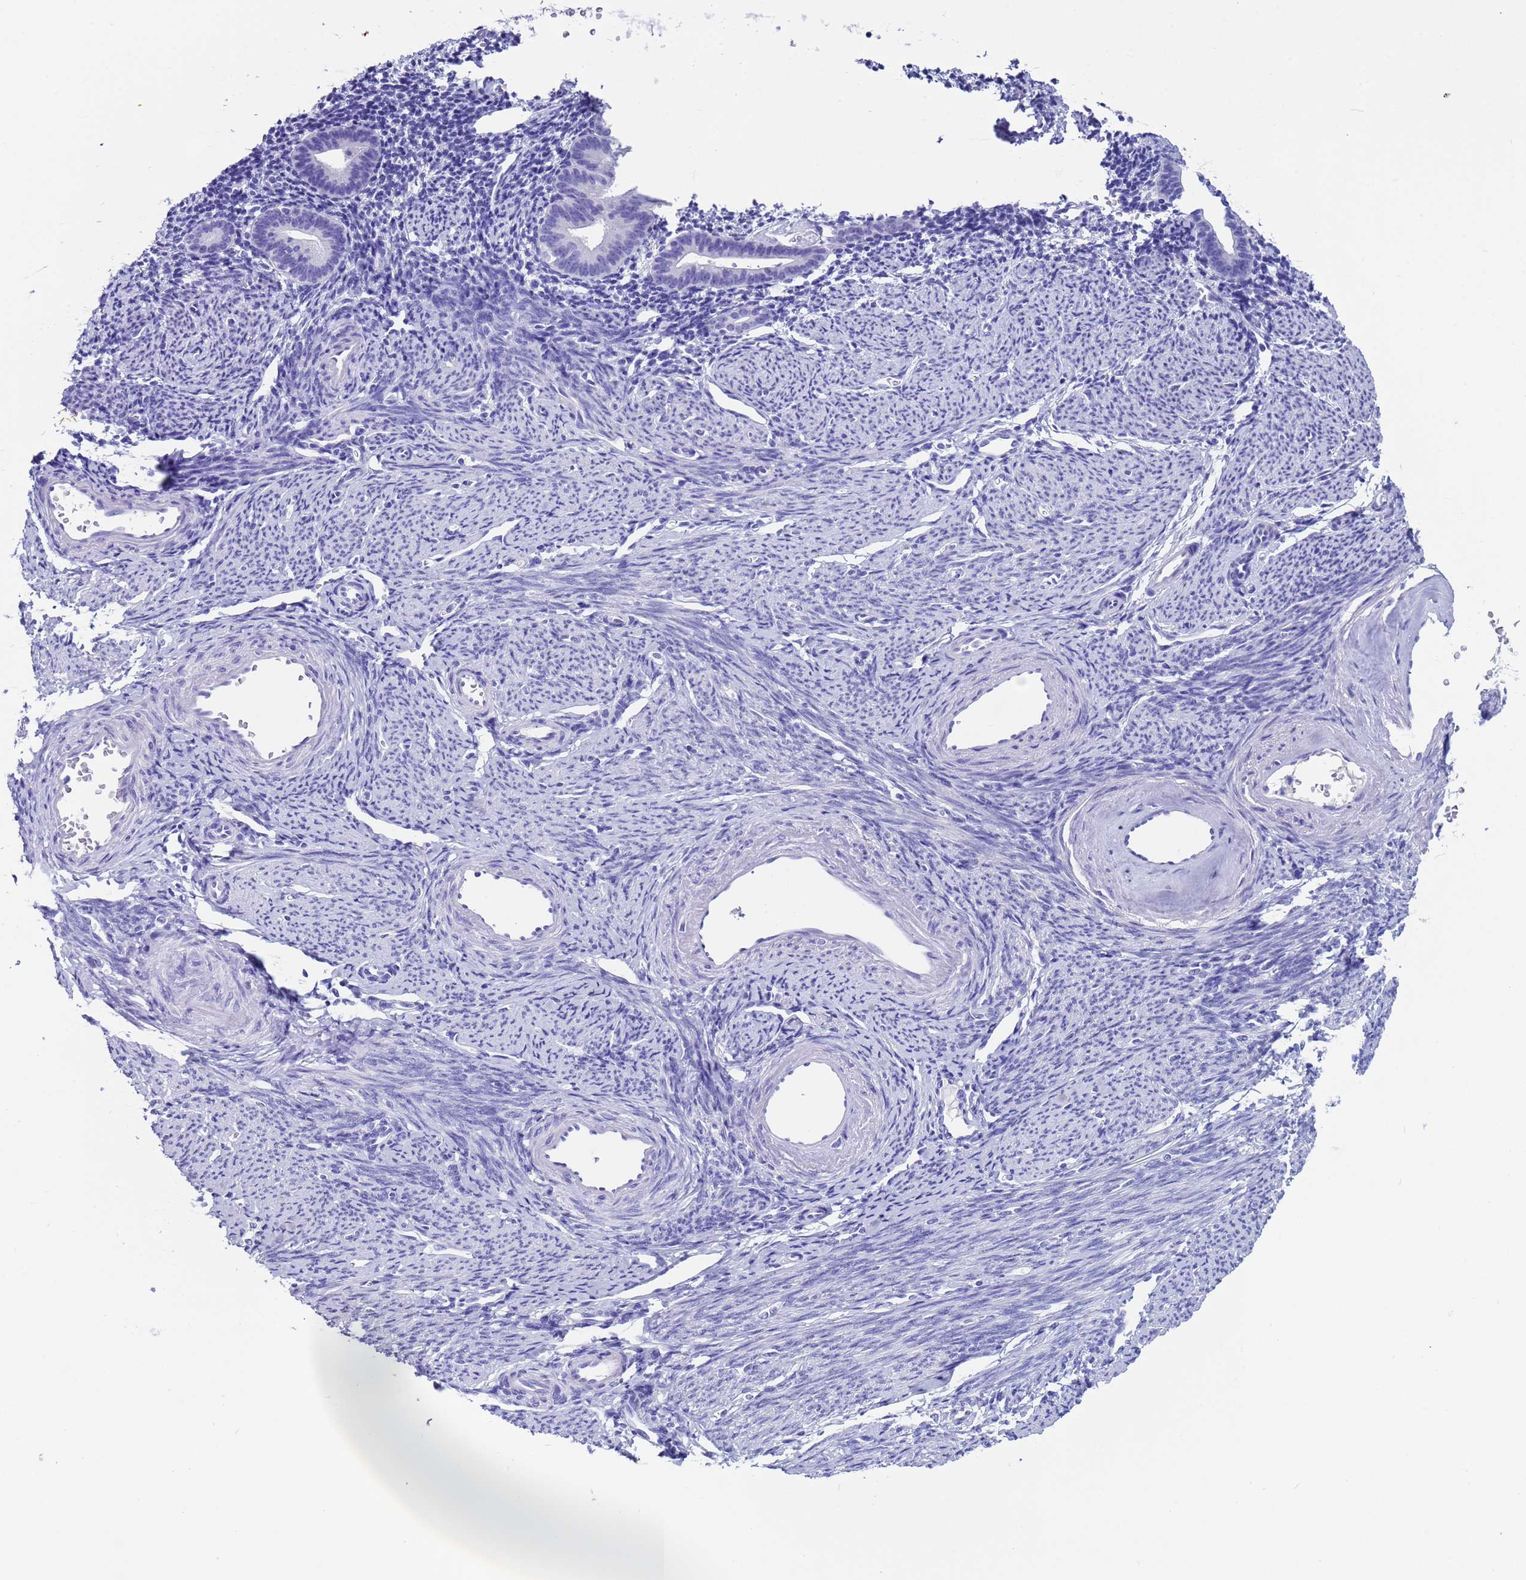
{"staining": {"intensity": "negative", "quantity": "none", "location": "none"}, "tissue": "endometrium", "cell_type": "Cells in endometrial stroma", "image_type": "normal", "snomed": [{"axis": "morphology", "description": "Normal tissue, NOS"}, {"axis": "topography", "description": "Endometrium"}], "caption": "A high-resolution photomicrograph shows immunohistochemistry staining of normal endometrium, which reveals no significant staining in cells in endometrial stroma.", "gene": "CKM", "patient": {"sex": "female", "age": 56}}